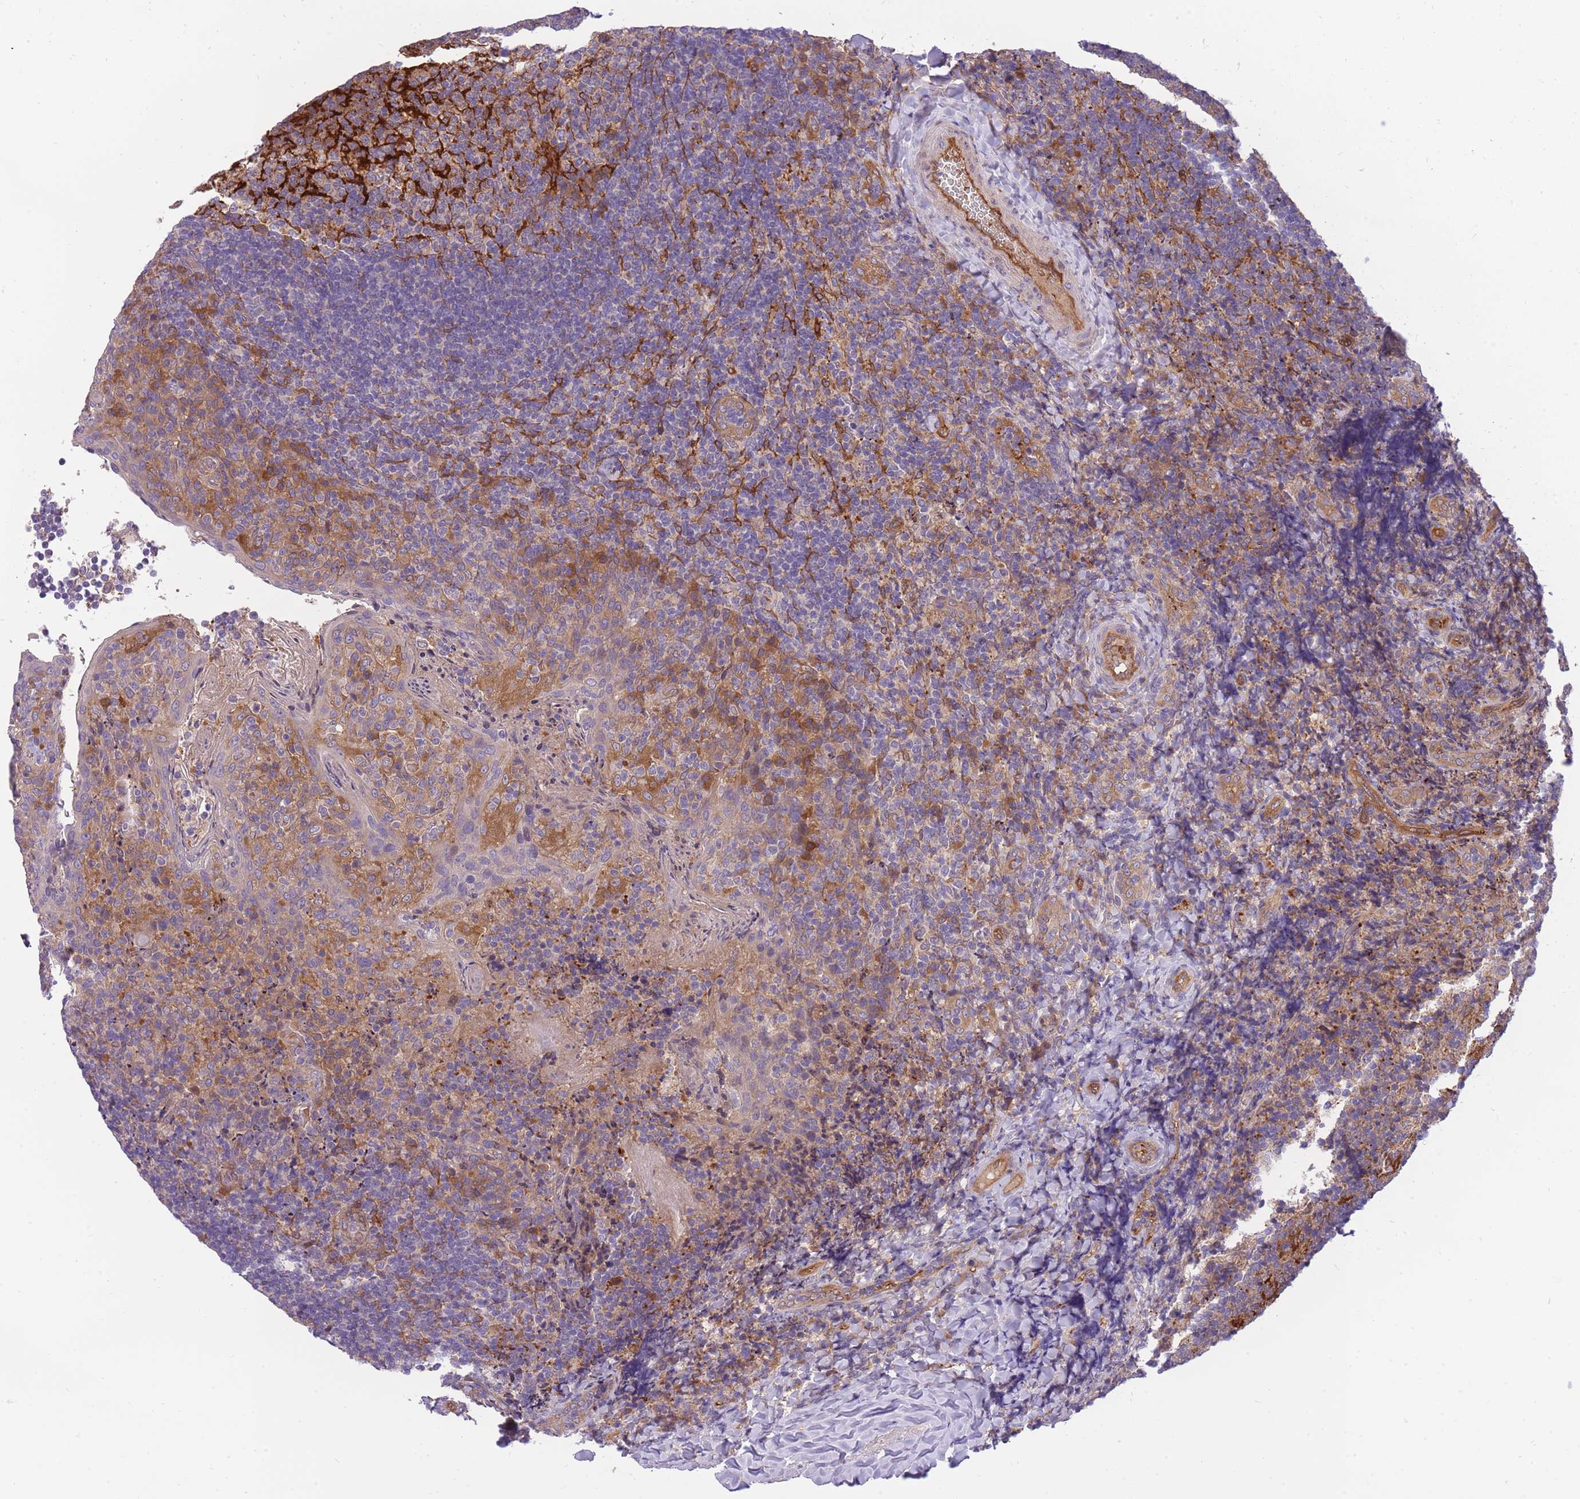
{"staining": {"intensity": "weak", "quantity": "25%-75%", "location": "cytoplasmic/membranous"}, "tissue": "tonsil", "cell_type": "Germinal center cells", "image_type": "normal", "snomed": [{"axis": "morphology", "description": "Normal tissue, NOS"}, {"axis": "topography", "description": "Tonsil"}], "caption": "This is a histology image of immunohistochemistry staining of benign tonsil, which shows weak positivity in the cytoplasmic/membranous of germinal center cells.", "gene": "CRYGN", "patient": {"sex": "female", "age": 10}}